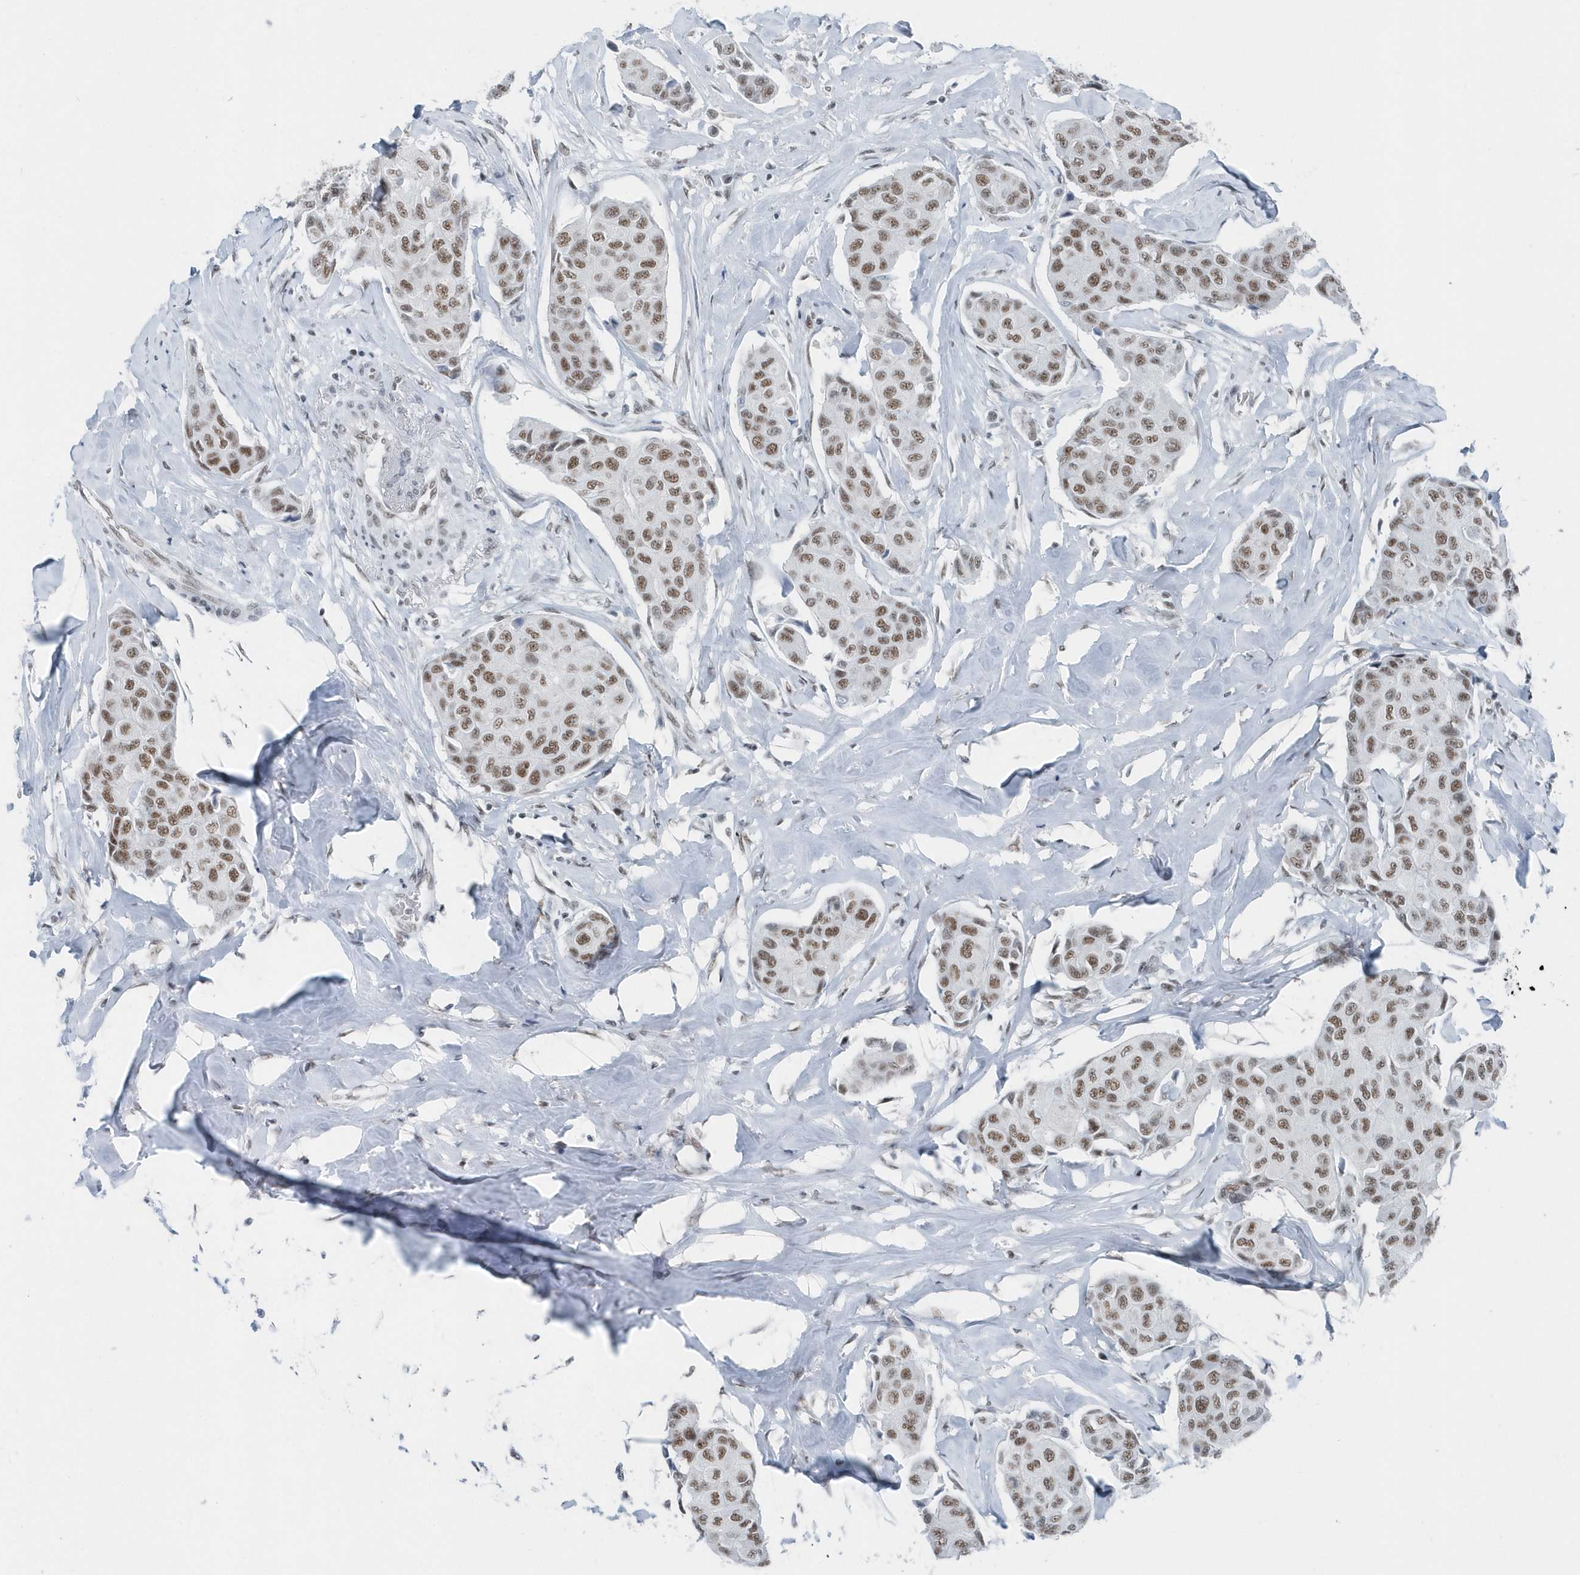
{"staining": {"intensity": "moderate", "quantity": ">75%", "location": "nuclear"}, "tissue": "breast cancer", "cell_type": "Tumor cells", "image_type": "cancer", "snomed": [{"axis": "morphology", "description": "Duct carcinoma"}, {"axis": "topography", "description": "Breast"}], "caption": "Infiltrating ductal carcinoma (breast) stained with DAB (3,3'-diaminobenzidine) IHC exhibits medium levels of moderate nuclear staining in approximately >75% of tumor cells.", "gene": "FIP1L1", "patient": {"sex": "female", "age": 80}}